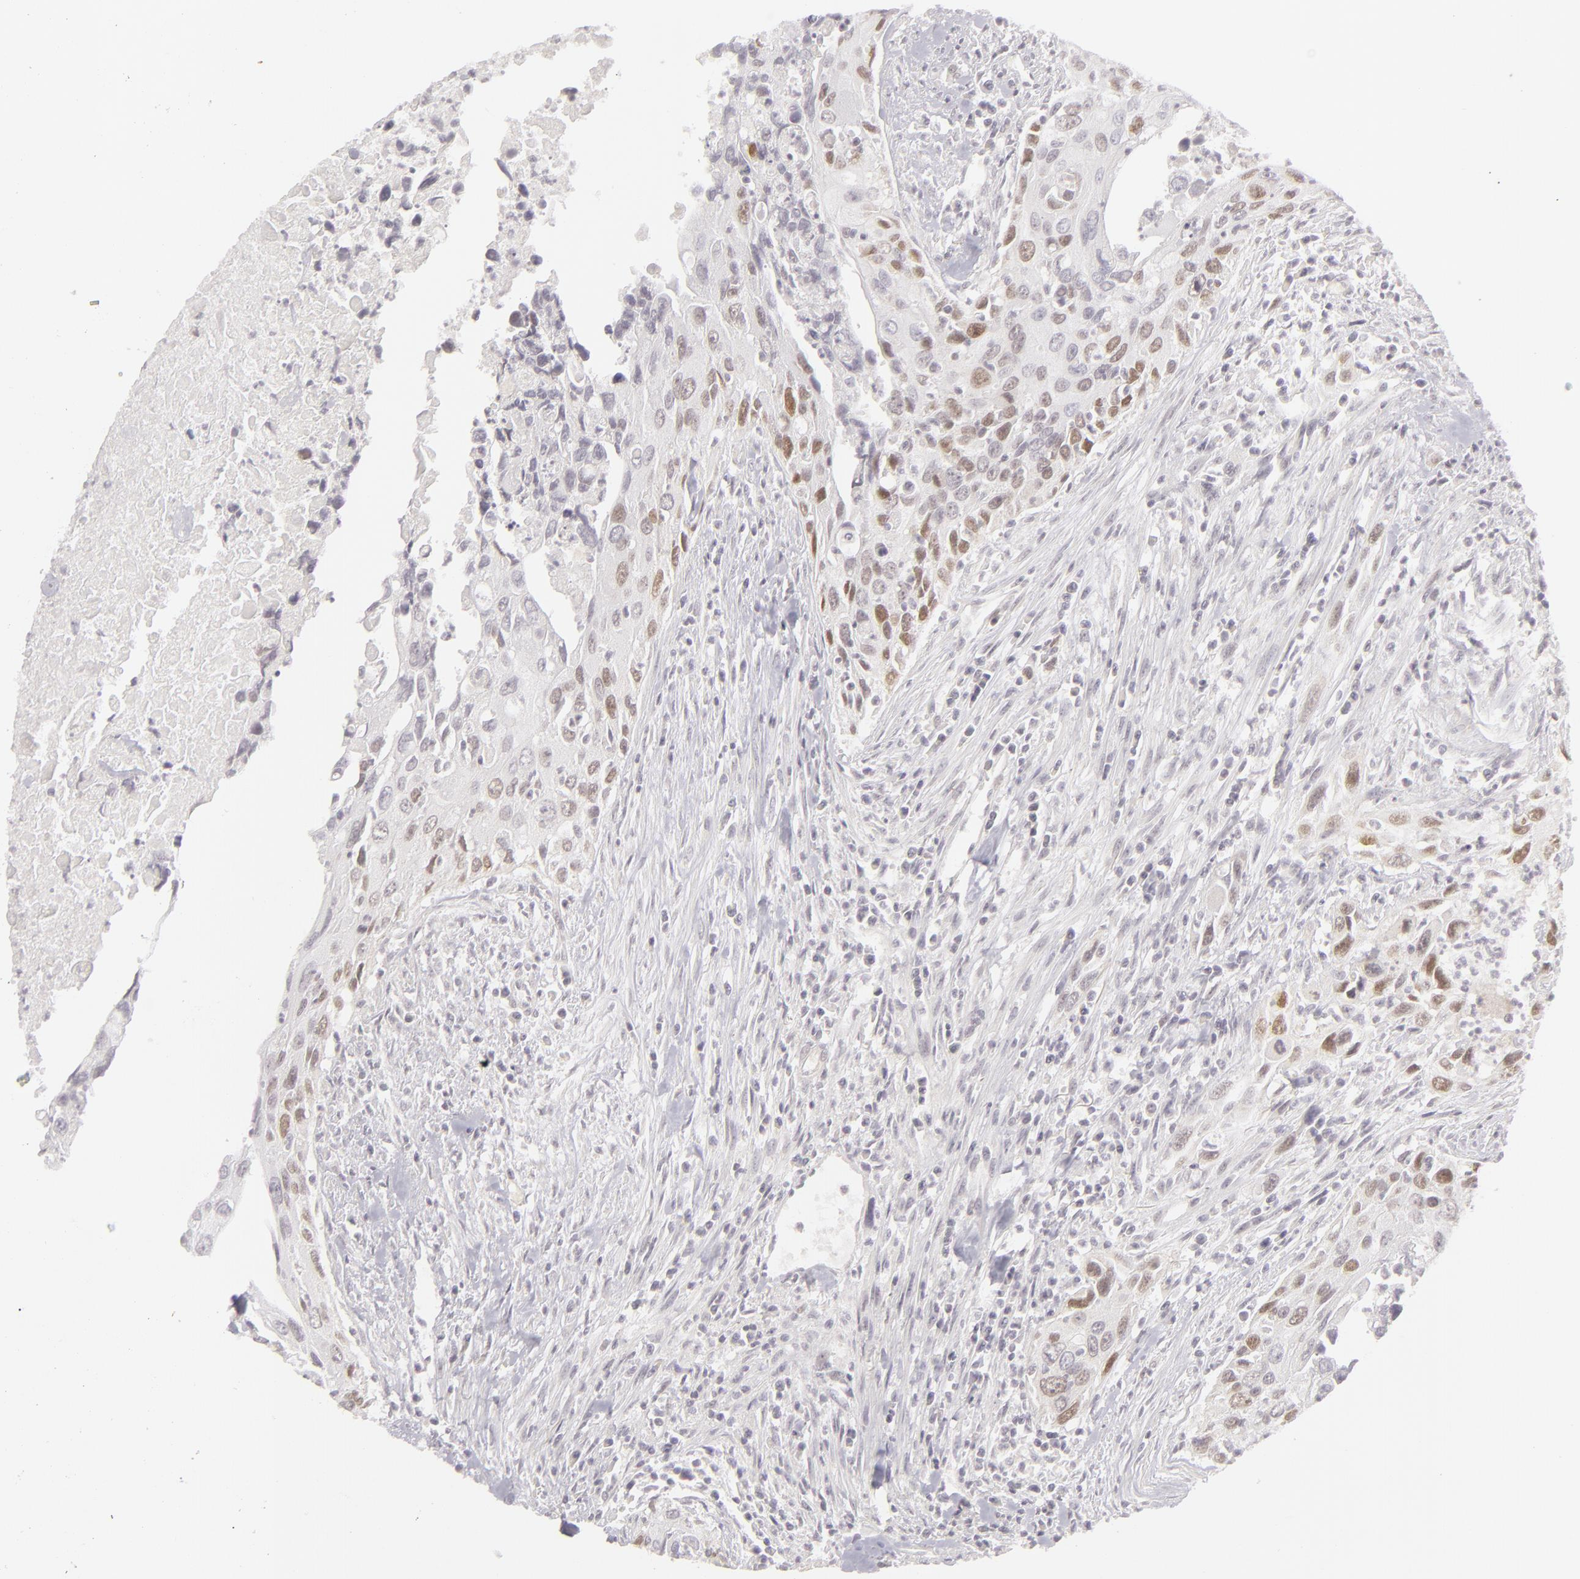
{"staining": {"intensity": "weak", "quantity": "25%-75%", "location": "nuclear"}, "tissue": "urothelial cancer", "cell_type": "Tumor cells", "image_type": "cancer", "snomed": [{"axis": "morphology", "description": "Urothelial carcinoma, High grade"}, {"axis": "topography", "description": "Urinary bladder"}], "caption": "This is an image of immunohistochemistry (IHC) staining of urothelial carcinoma (high-grade), which shows weak positivity in the nuclear of tumor cells.", "gene": "SIX1", "patient": {"sex": "male", "age": 71}}